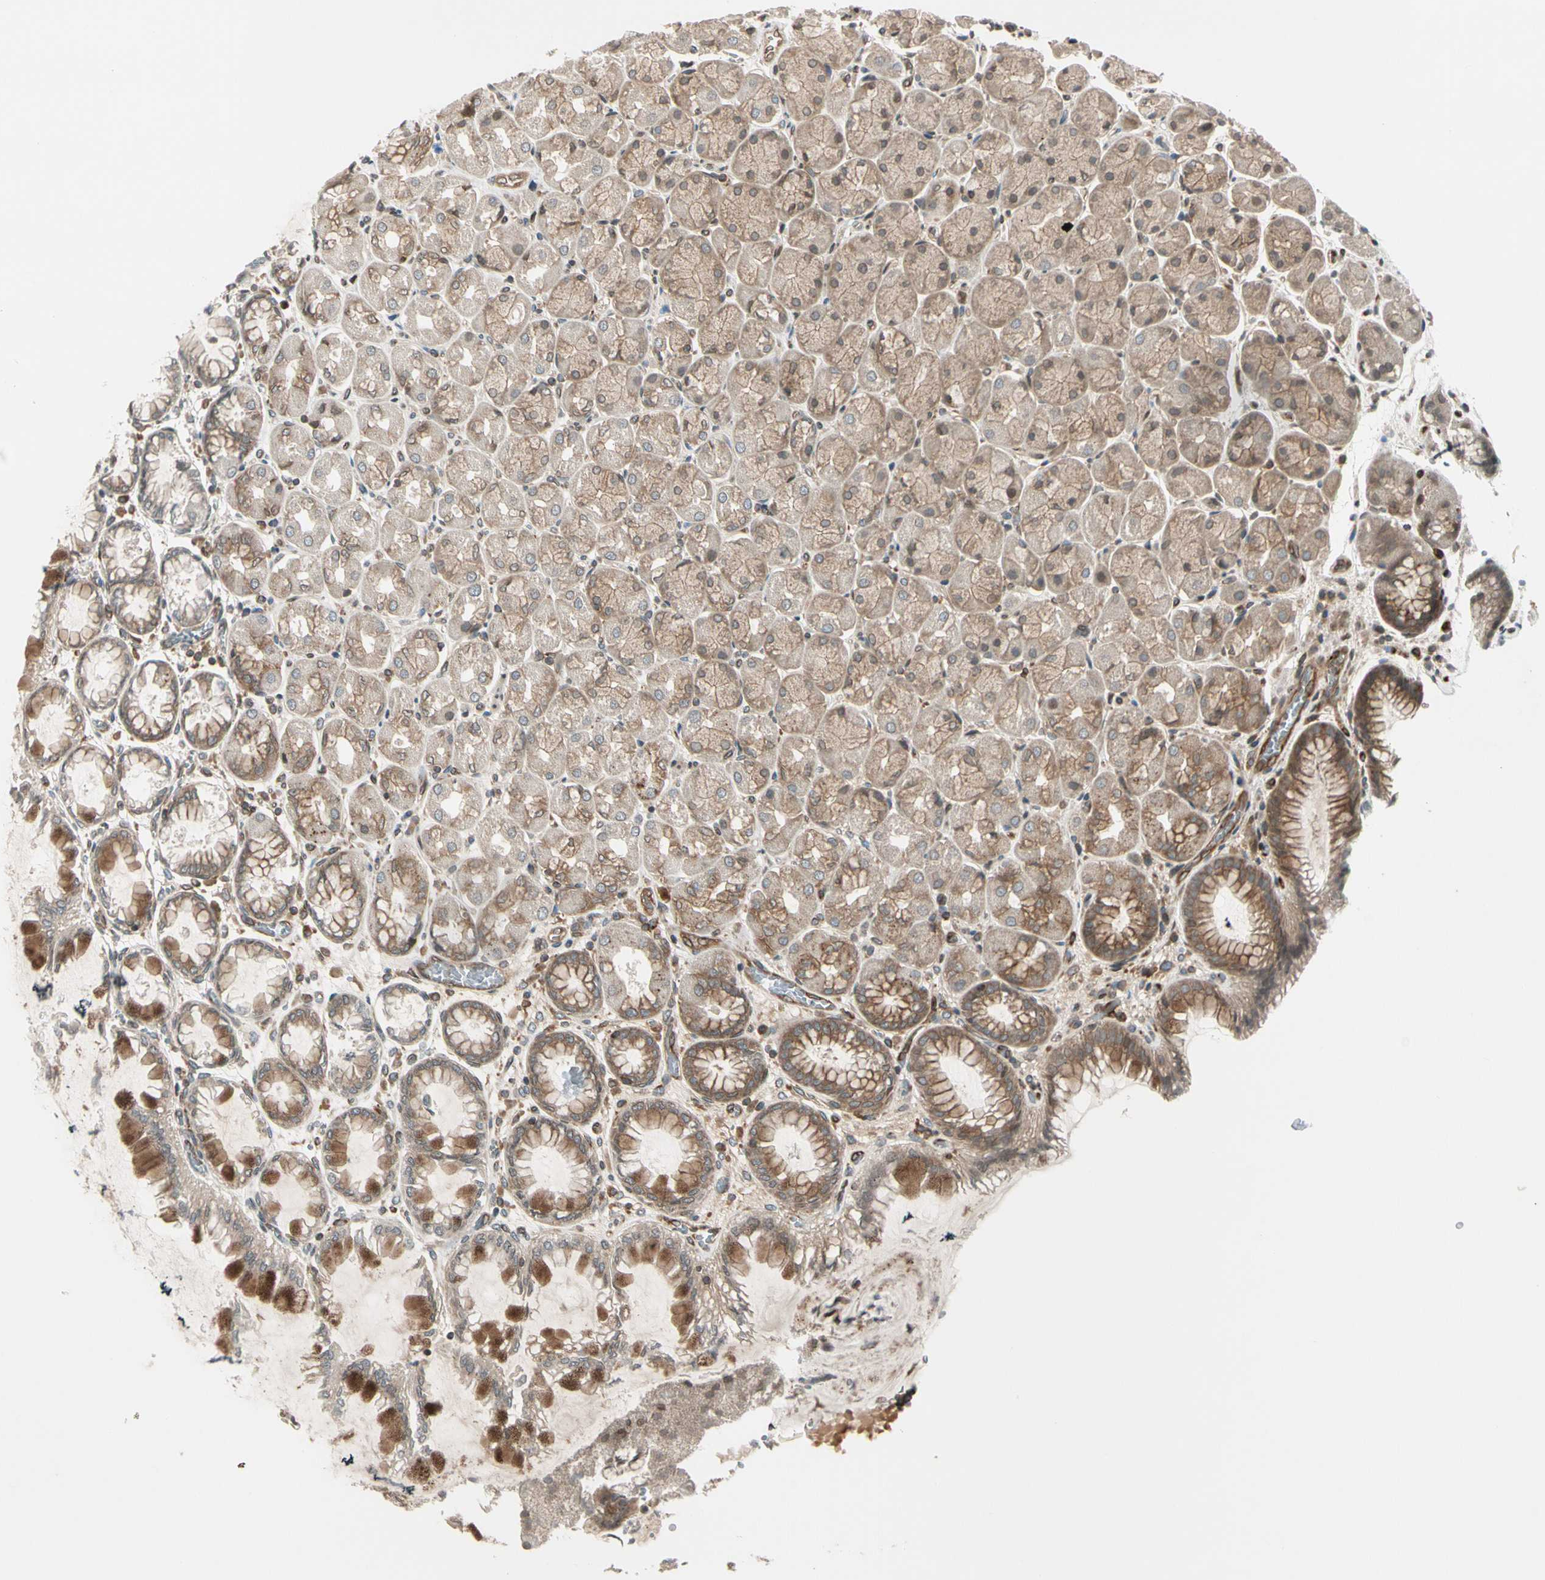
{"staining": {"intensity": "moderate", "quantity": "25%-75%", "location": "cytoplasmic/membranous"}, "tissue": "stomach", "cell_type": "Glandular cells", "image_type": "normal", "snomed": [{"axis": "morphology", "description": "Normal tissue, NOS"}, {"axis": "topography", "description": "Stomach, upper"}], "caption": "Human stomach stained for a protein (brown) exhibits moderate cytoplasmic/membranous positive staining in about 25%-75% of glandular cells.", "gene": "TRIO", "patient": {"sex": "female", "age": 56}}